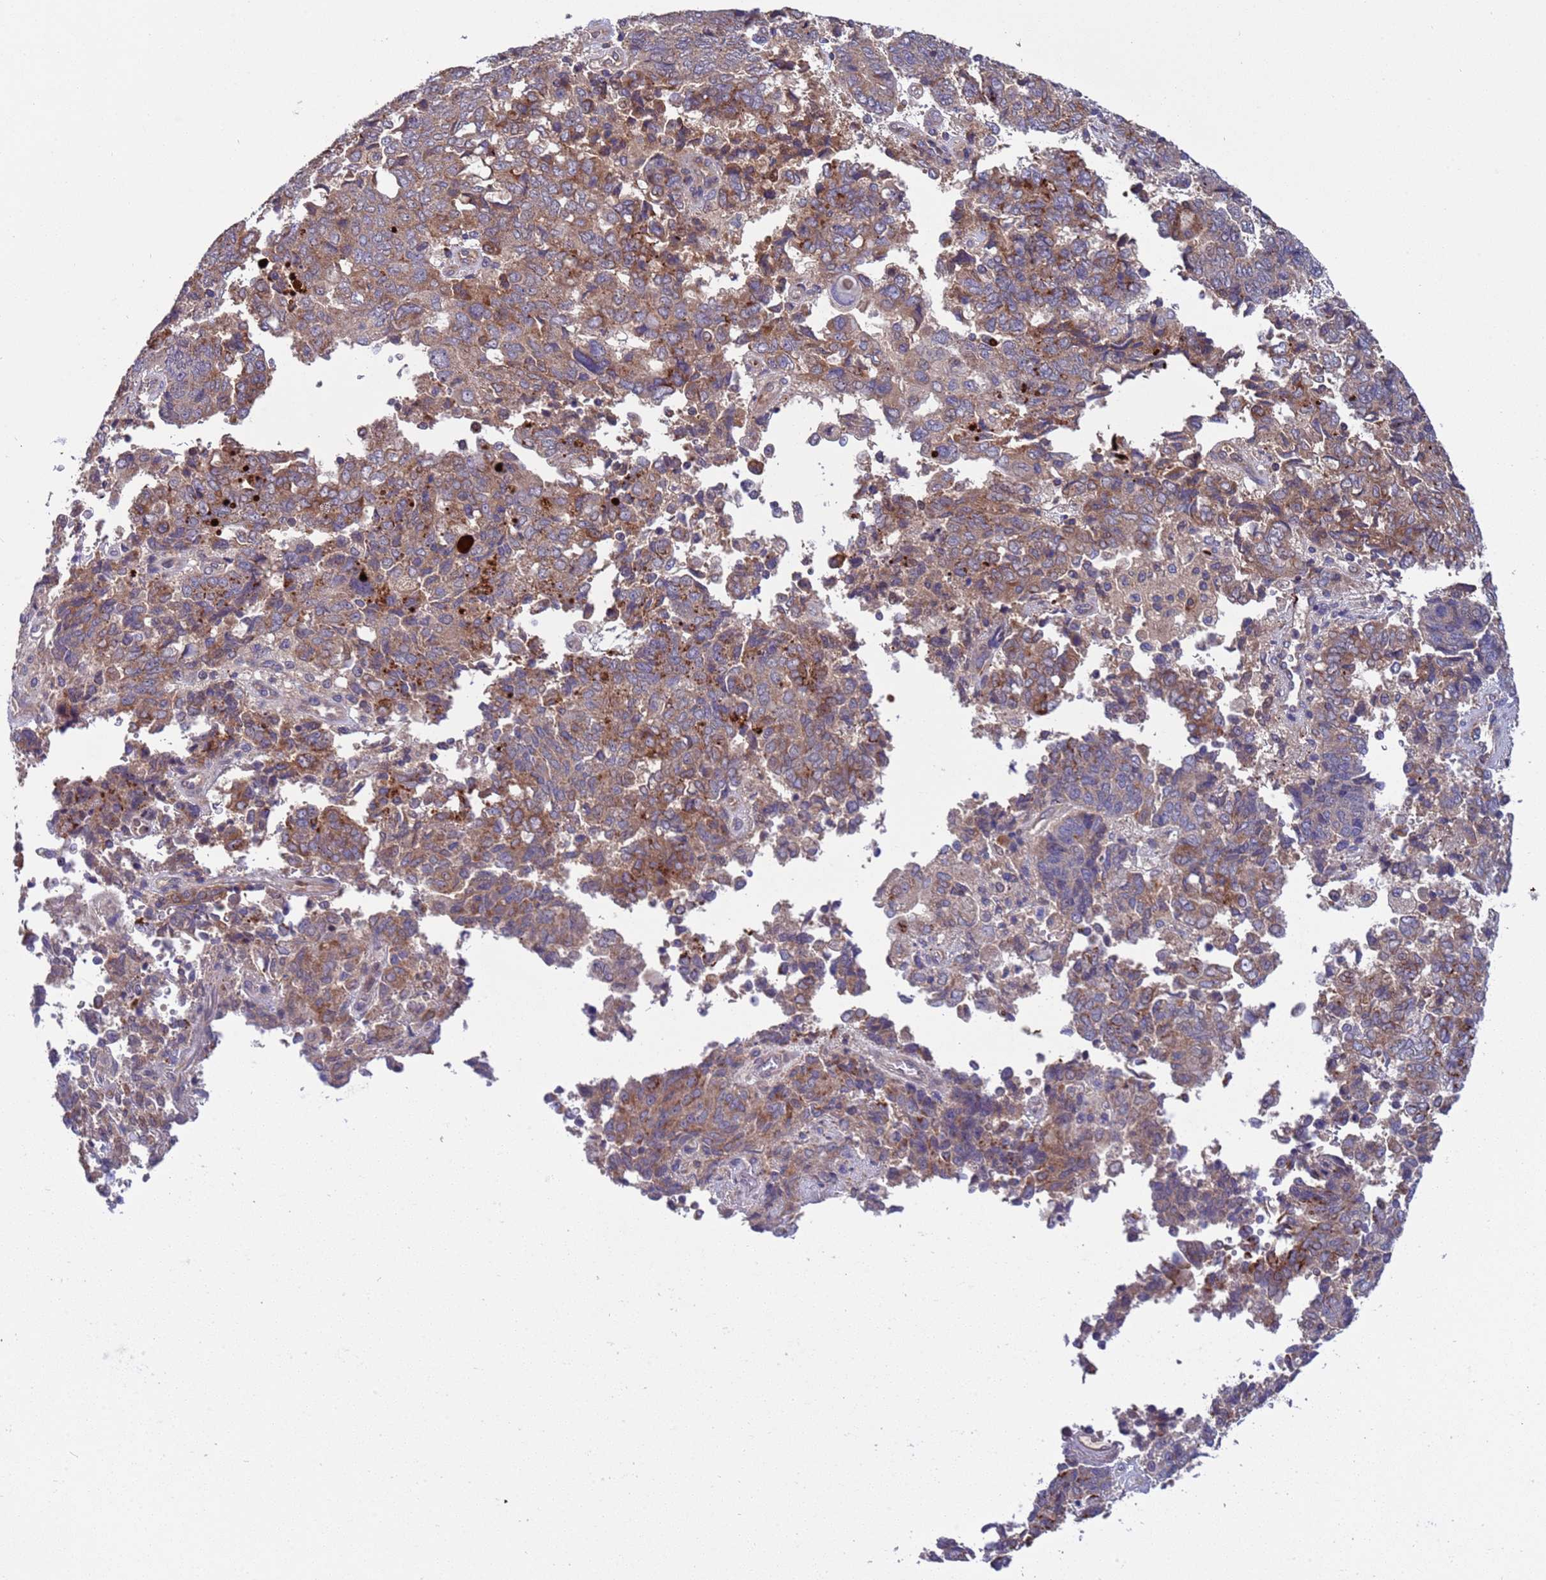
{"staining": {"intensity": "moderate", "quantity": ">75%", "location": "cytoplasmic/membranous"}, "tissue": "endometrial cancer", "cell_type": "Tumor cells", "image_type": "cancer", "snomed": [{"axis": "morphology", "description": "Adenocarcinoma, NOS"}, {"axis": "topography", "description": "Endometrium"}], "caption": "There is medium levels of moderate cytoplasmic/membranous expression in tumor cells of adenocarcinoma (endometrial), as demonstrated by immunohistochemical staining (brown color).", "gene": "PARP16", "patient": {"sex": "female", "age": 80}}